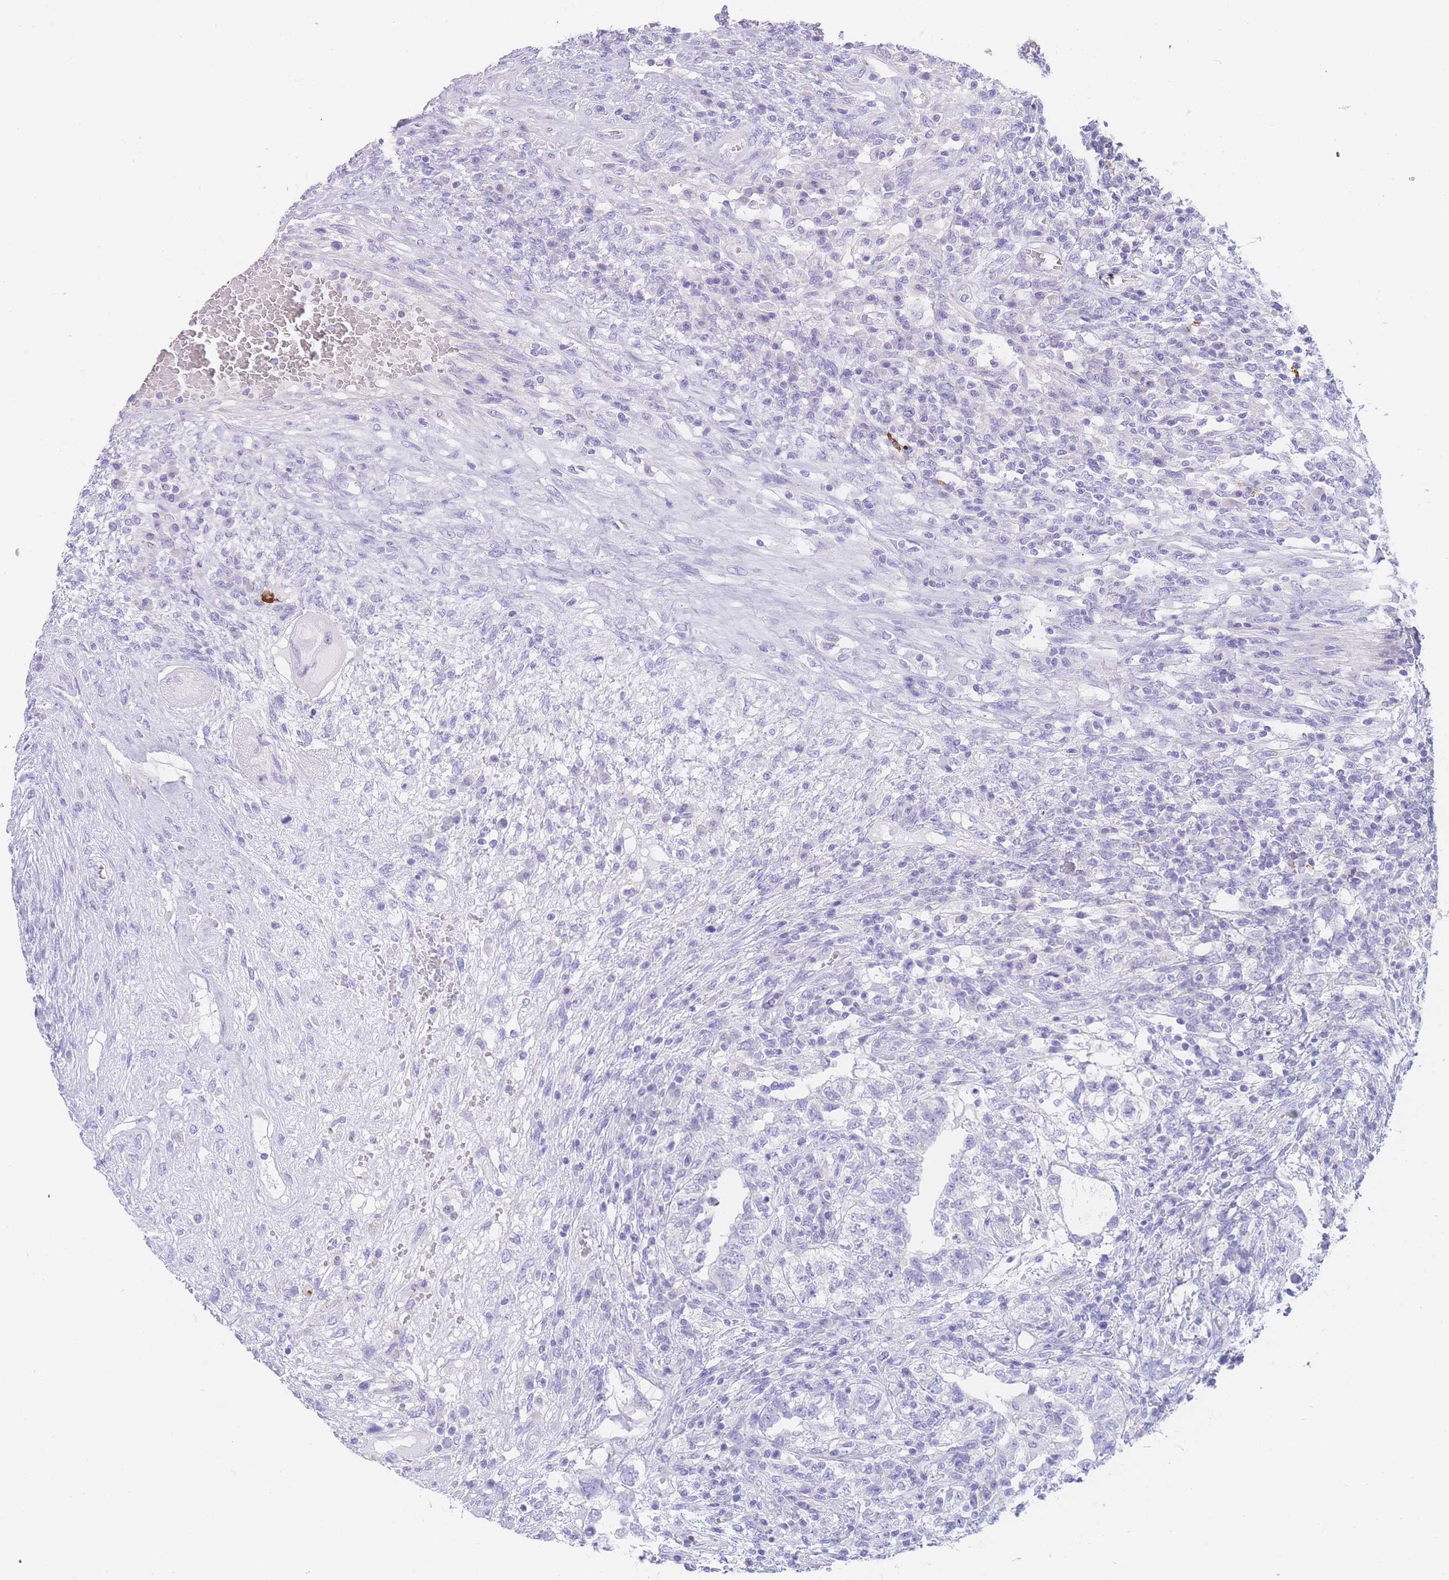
{"staining": {"intensity": "negative", "quantity": "none", "location": "none"}, "tissue": "testis cancer", "cell_type": "Tumor cells", "image_type": "cancer", "snomed": [{"axis": "morphology", "description": "Carcinoma, Embryonal, NOS"}, {"axis": "topography", "description": "Testis"}], "caption": "Immunohistochemistry (IHC) of human testis cancer (embryonal carcinoma) reveals no expression in tumor cells.", "gene": "LZTFL1", "patient": {"sex": "male", "age": 26}}